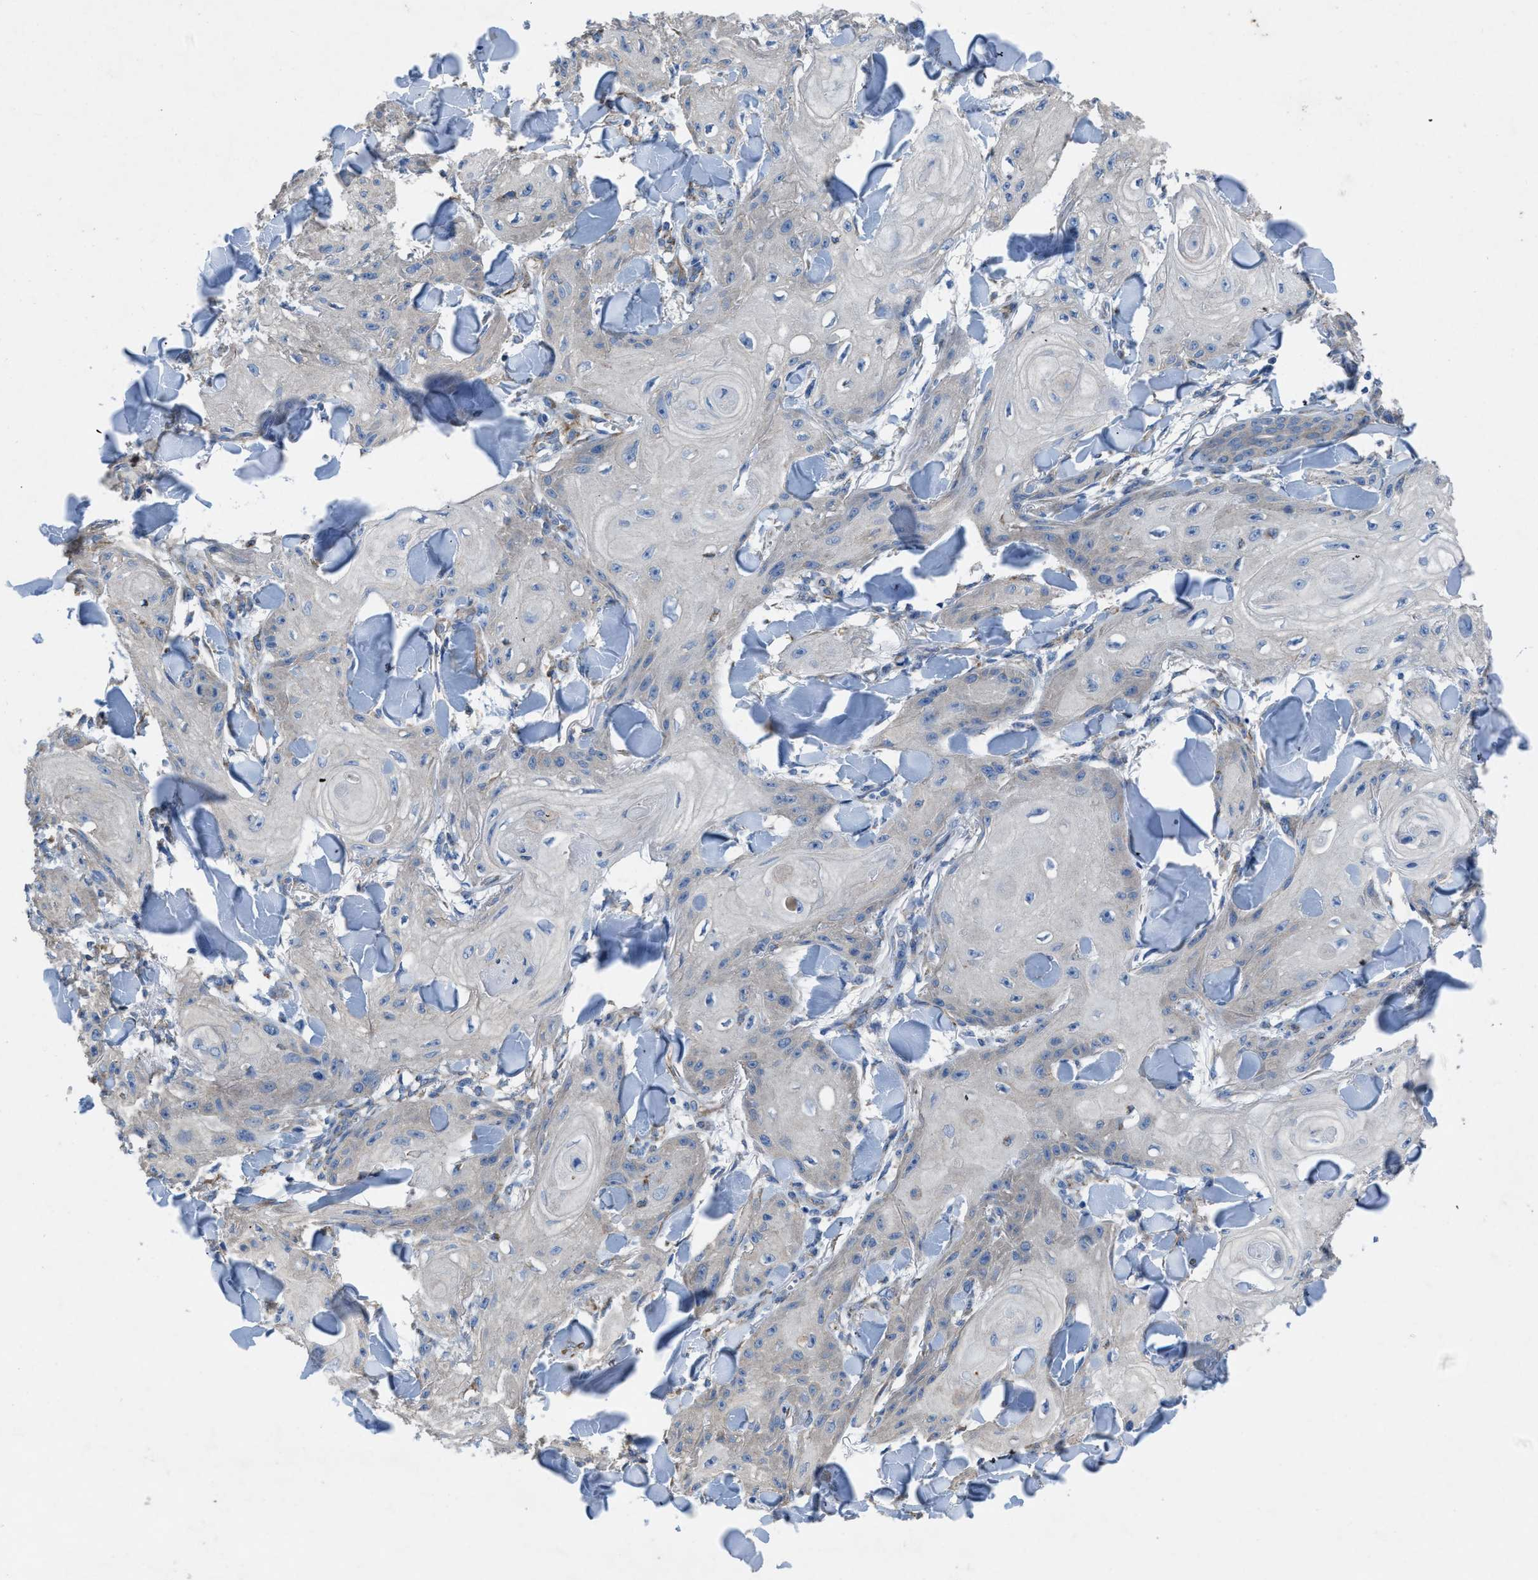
{"staining": {"intensity": "negative", "quantity": "none", "location": "none"}, "tissue": "skin cancer", "cell_type": "Tumor cells", "image_type": "cancer", "snomed": [{"axis": "morphology", "description": "Squamous cell carcinoma, NOS"}, {"axis": "topography", "description": "Skin"}], "caption": "The immunohistochemistry micrograph has no significant staining in tumor cells of skin cancer tissue.", "gene": "DOLPP1", "patient": {"sex": "male", "age": 74}}